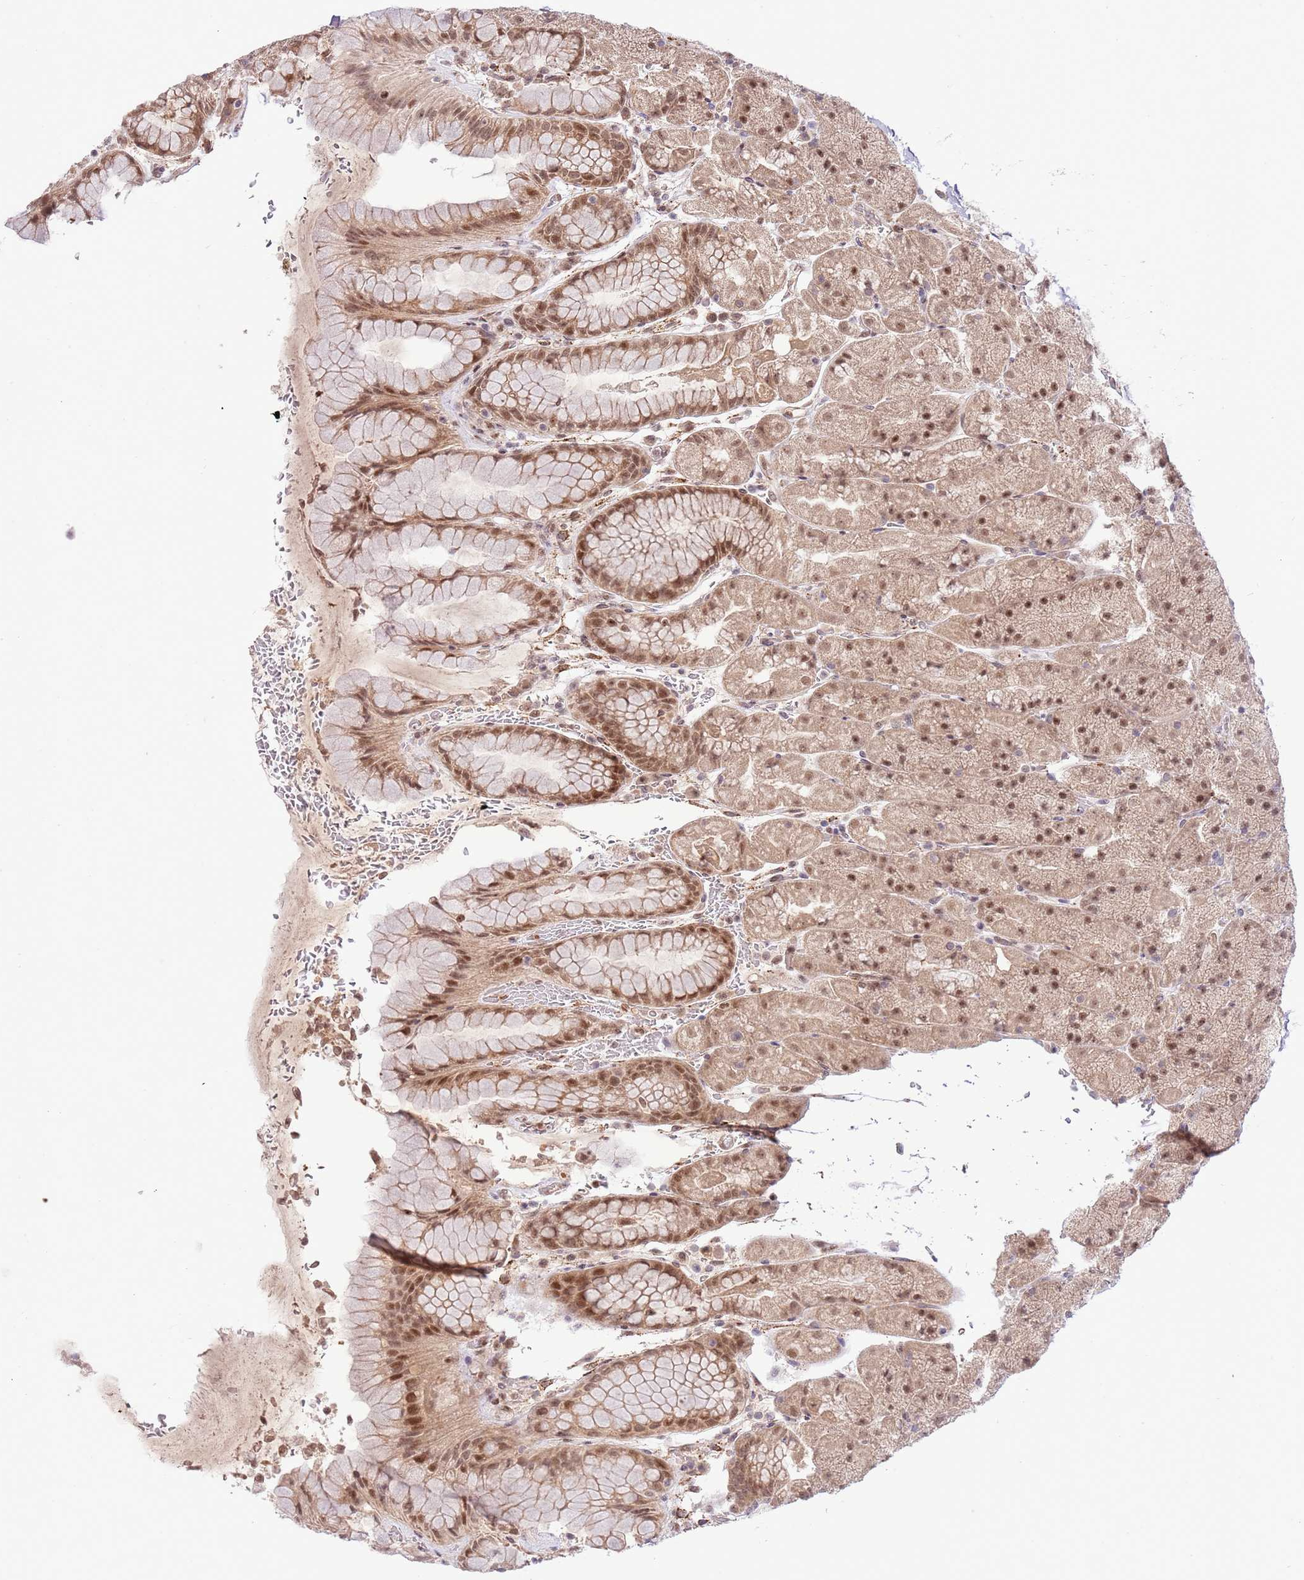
{"staining": {"intensity": "moderate", "quantity": ">75%", "location": "cytoplasmic/membranous,nuclear"}, "tissue": "stomach", "cell_type": "Glandular cells", "image_type": "normal", "snomed": [{"axis": "morphology", "description": "Normal tissue, NOS"}, {"axis": "topography", "description": "Stomach, upper"}, {"axis": "topography", "description": "Stomach, lower"}], "caption": "A brown stain highlights moderate cytoplasmic/membranous,nuclear staining of a protein in glandular cells of normal stomach.", "gene": "CHD1", "patient": {"sex": "male", "age": 67}}